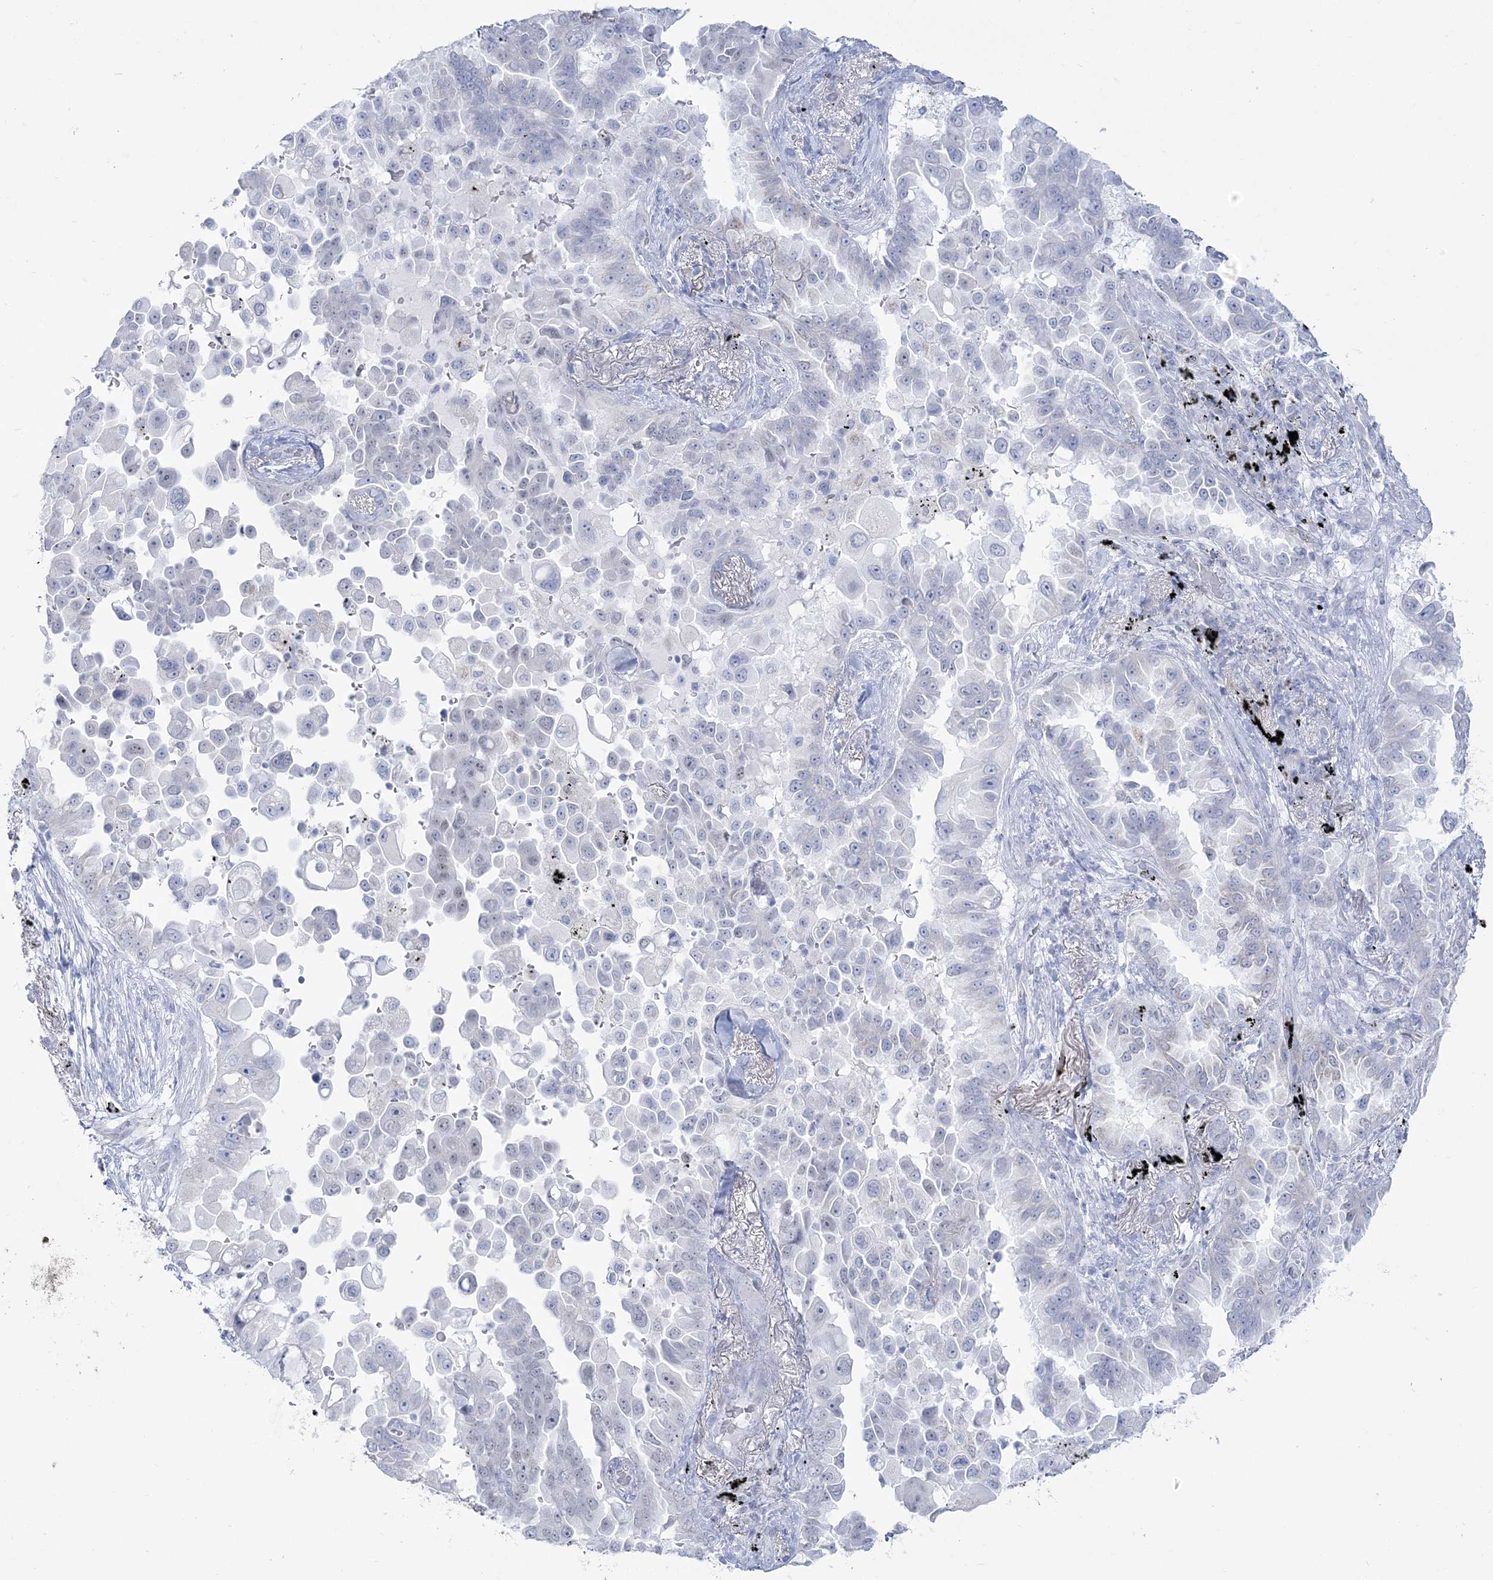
{"staining": {"intensity": "negative", "quantity": "none", "location": "none"}, "tissue": "lung cancer", "cell_type": "Tumor cells", "image_type": "cancer", "snomed": [{"axis": "morphology", "description": "Adenocarcinoma, NOS"}, {"axis": "topography", "description": "Lung"}], "caption": "This is a image of immunohistochemistry staining of adenocarcinoma (lung), which shows no expression in tumor cells.", "gene": "ZNF843", "patient": {"sex": "female", "age": 67}}